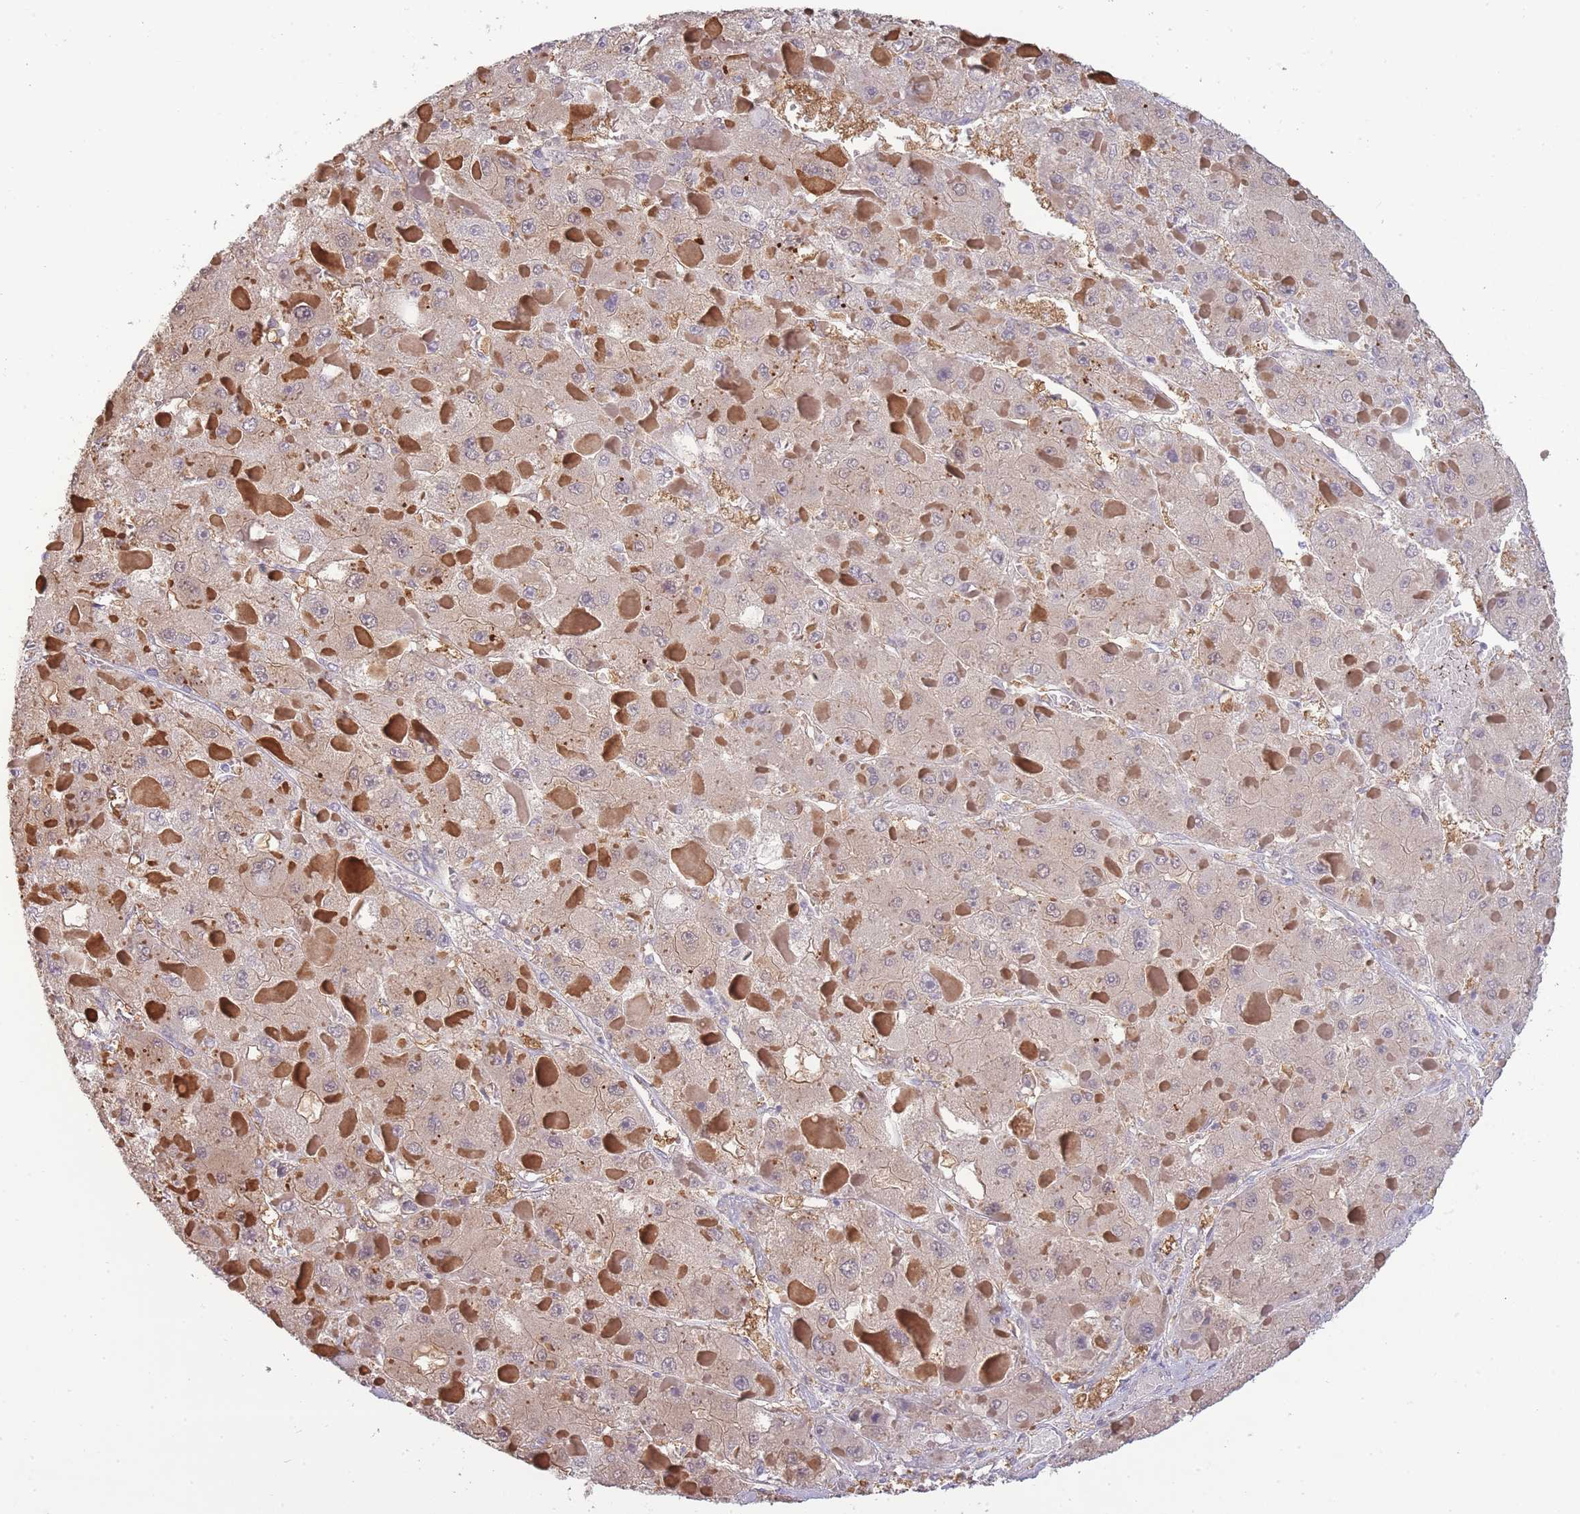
{"staining": {"intensity": "weak", "quantity": "<25%", "location": "cytoplasmic/membranous"}, "tissue": "liver cancer", "cell_type": "Tumor cells", "image_type": "cancer", "snomed": [{"axis": "morphology", "description": "Carcinoma, Hepatocellular, NOS"}, {"axis": "topography", "description": "Liver"}], "caption": "Immunohistochemistry (IHC) photomicrograph of neoplastic tissue: human liver cancer stained with DAB demonstrates no significant protein positivity in tumor cells. (IHC, brightfield microscopy, high magnification).", "gene": "SLC8A2", "patient": {"sex": "female", "age": 73}}